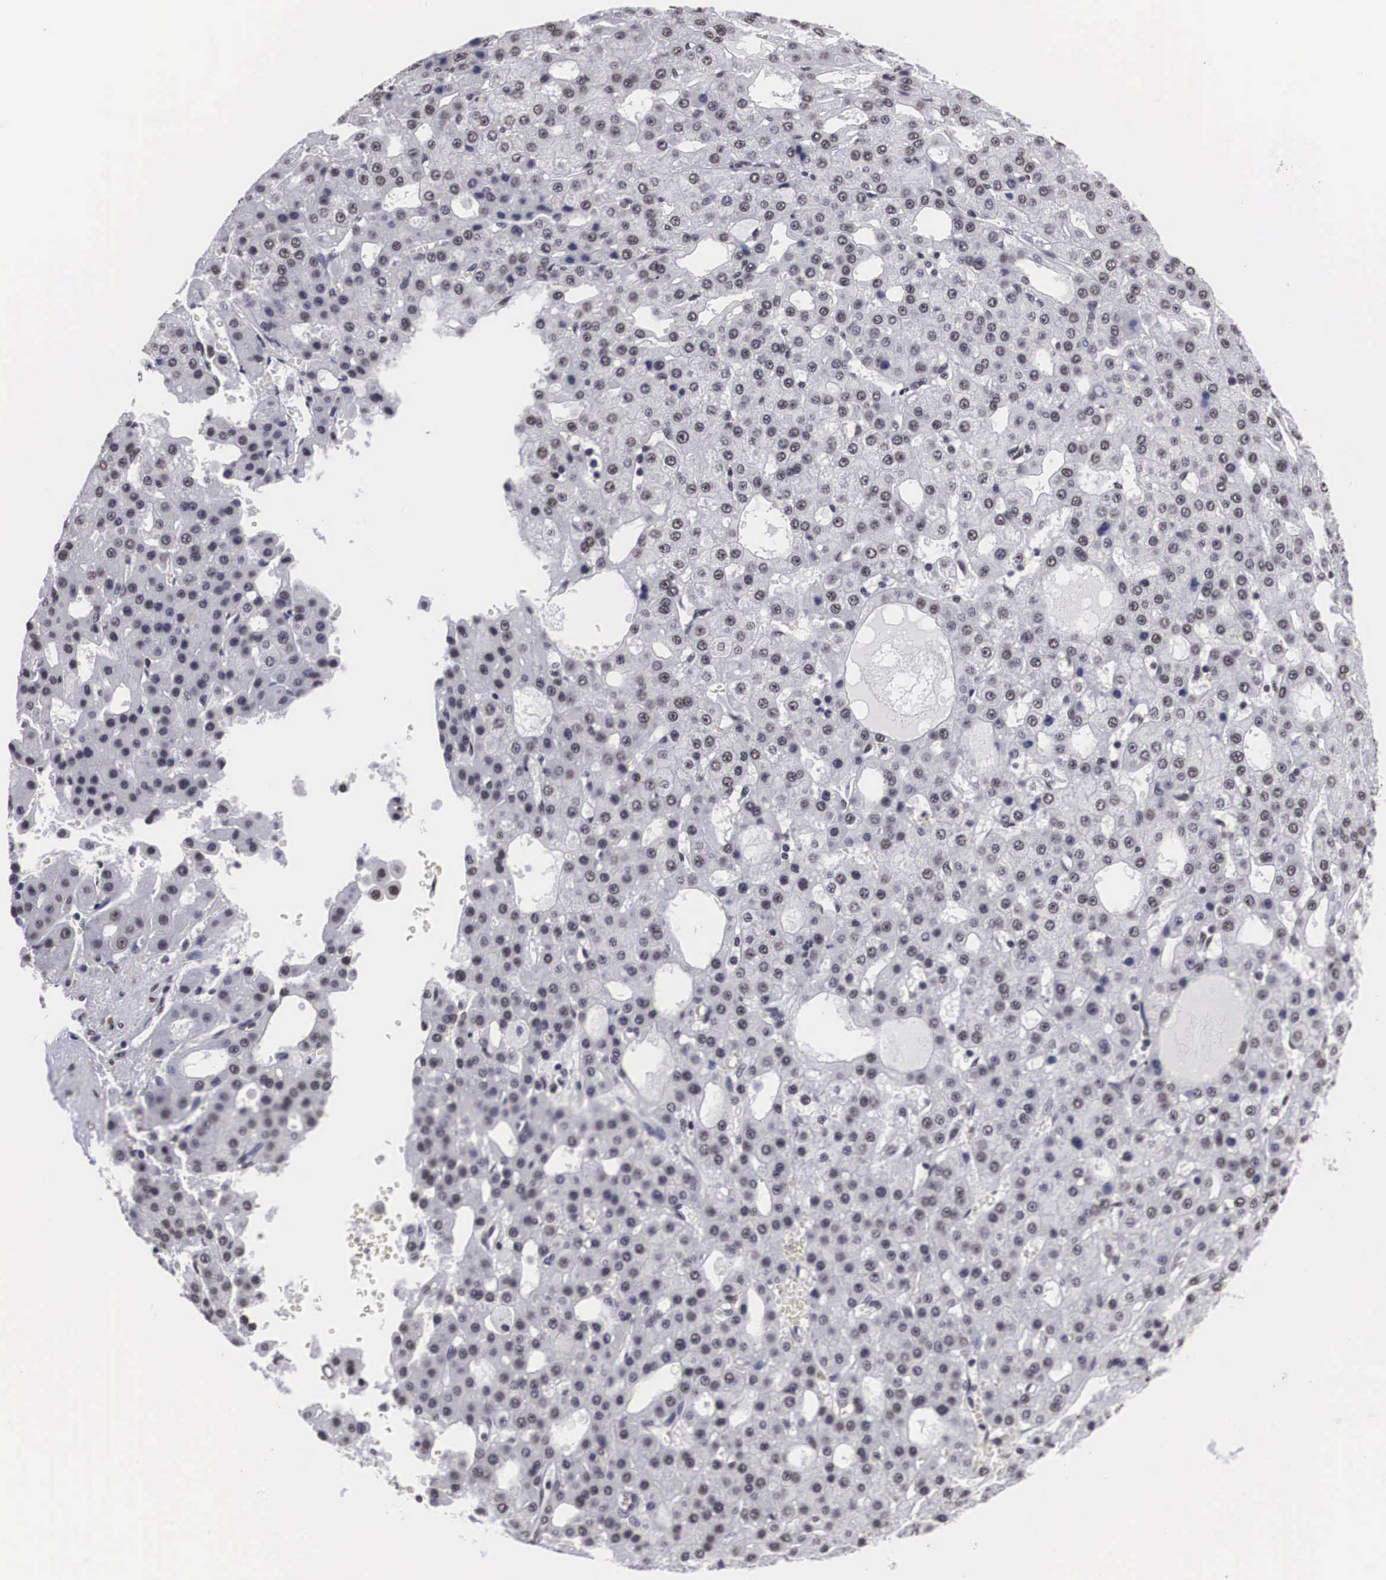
{"staining": {"intensity": "weak", "quantity": "<25%", "location": "nuclear"}, "tissue": "liver cancer", "cell_type": "Tumor cells", "image_type": "cancer", "snomed": [{"axis": "morphology", "description": "Carcinoma, Hepatocellular, NOS"}, {"axis": "topography", "description": "Liver"}], "caption": "Tumor cells show no significant protein positivity in hepatocellular carcinoma (liver). The staining was performed using DAB to visualize the protein expression in brown, while the nuclei were stained in blue with hematoxylin (Magnification: 20x).", "gene": "ACIN1", "patient": {"sex": "male", "age": 47}}